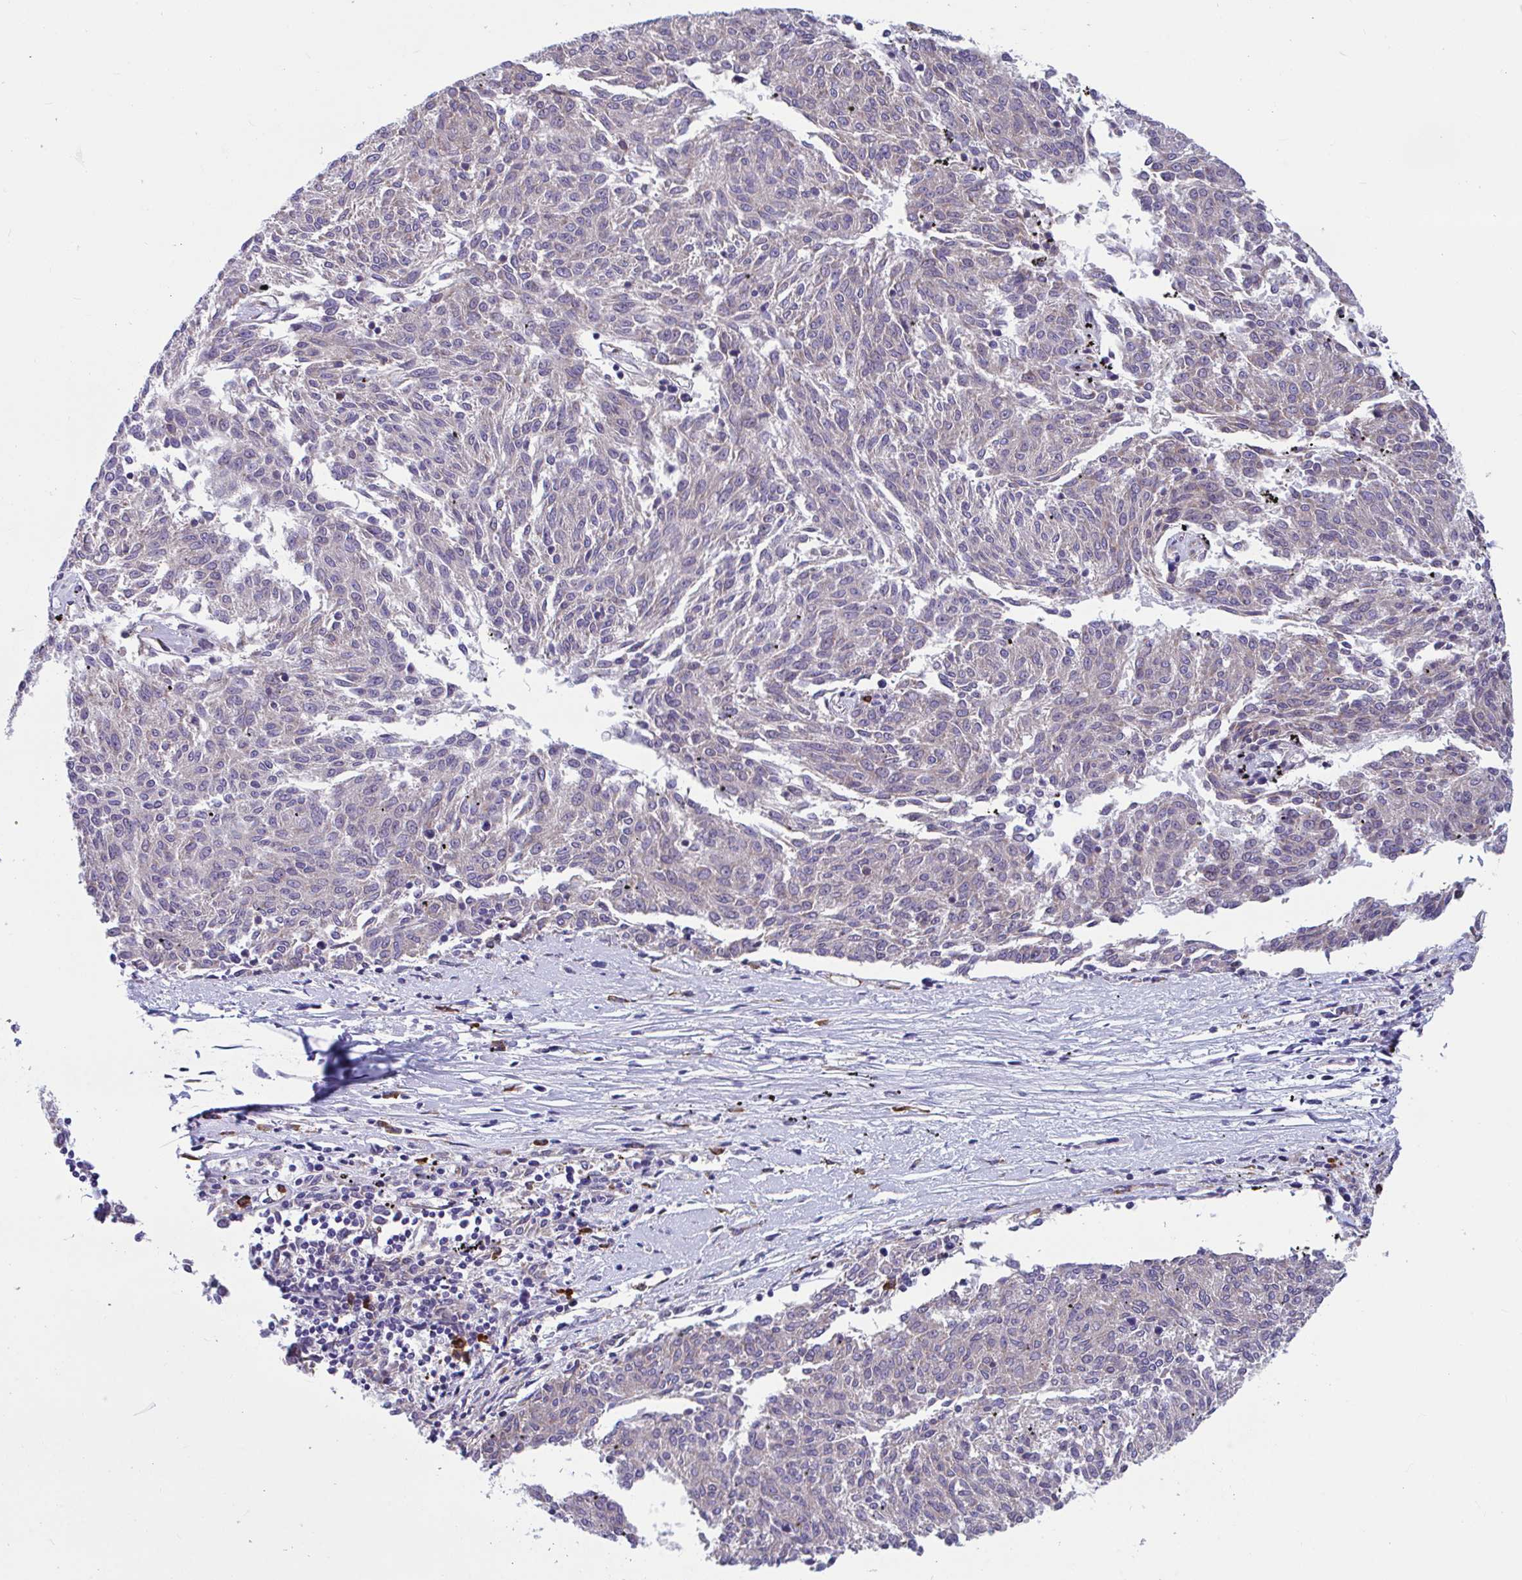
{"staining": {"intensity": "negative", "quantity": "none", "location": "none"}, "tissue": "melanoma", "cell_type": "Tumor cells", "image_type": "cancer", "snomed": [{"axis": "morphology", "description": "Malignant melanoma, NOS"}, {"axis": "topography", "description": "Skin"}], "caption": "Melanoma was stained to show a protein in brown. There is no significant staining in tumor cells. (DAB immunohistochemistry (IHC) with hematoxylin counter stain).", "gene": "WBP1", "patient": {"sex": "female", "age": 72}}